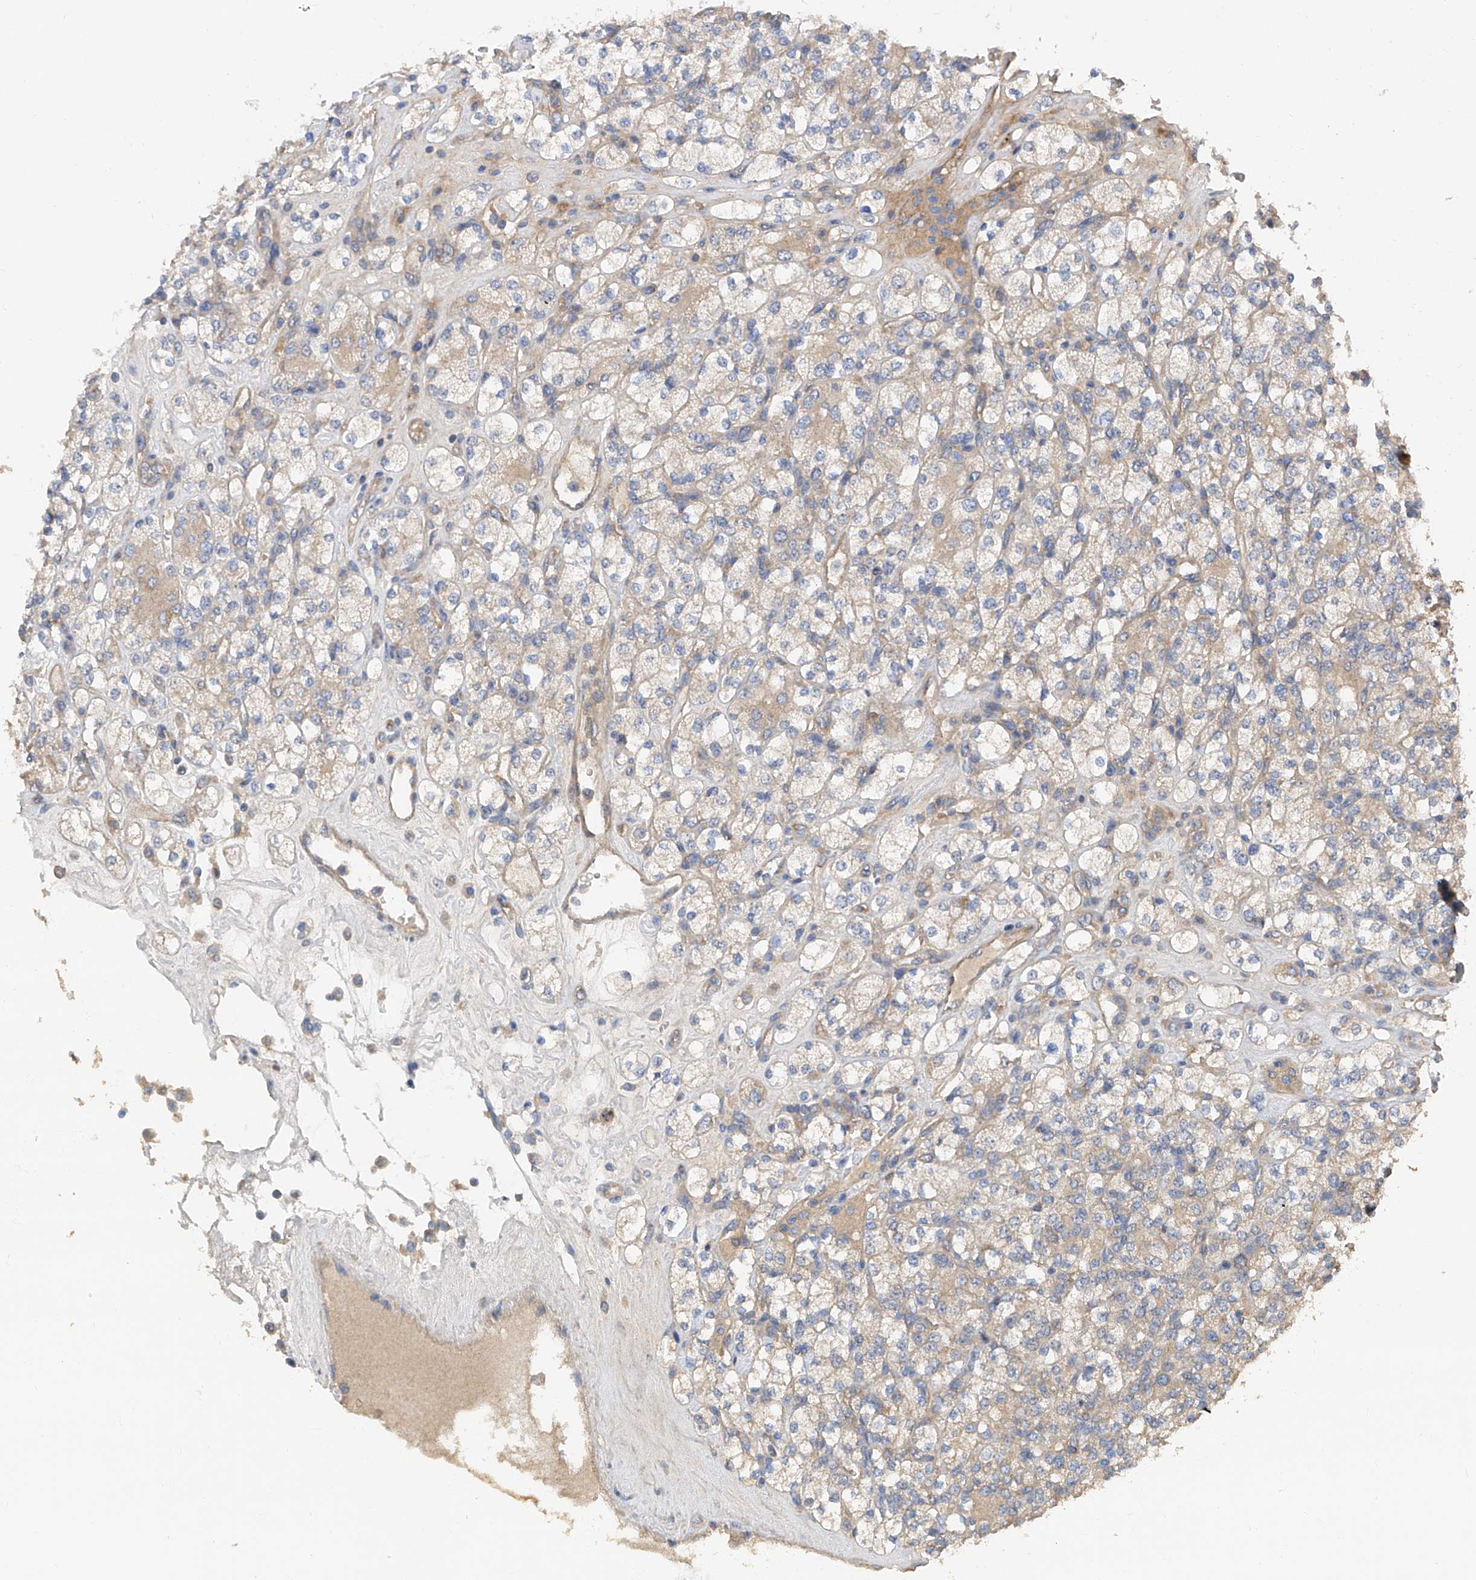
{"staining": {"intensity": "weak", "quantity": "<25%", "location": "cytoplasmic/membranous"}, "tissue": "renal cancer", "cell_type": "Tumor cells", "image_type": "cancer", "snomed": [{"axis": "morphology", "description": "Adenocarcinoma, NOS"}, {"axis": "topography", "description": "Kidney"}], "caption": "Protein analysis of renal cancer exhibits no significant staining in tumor cells. (Stains: DAB (3,3'-diaminobenzidine) immunohistochemistry with hematoxylin counter stain, Microscopy: brightfield microscopy at high magnification).", "gene": "PTK2", "patient": {"sex": "male", "age": 77}}